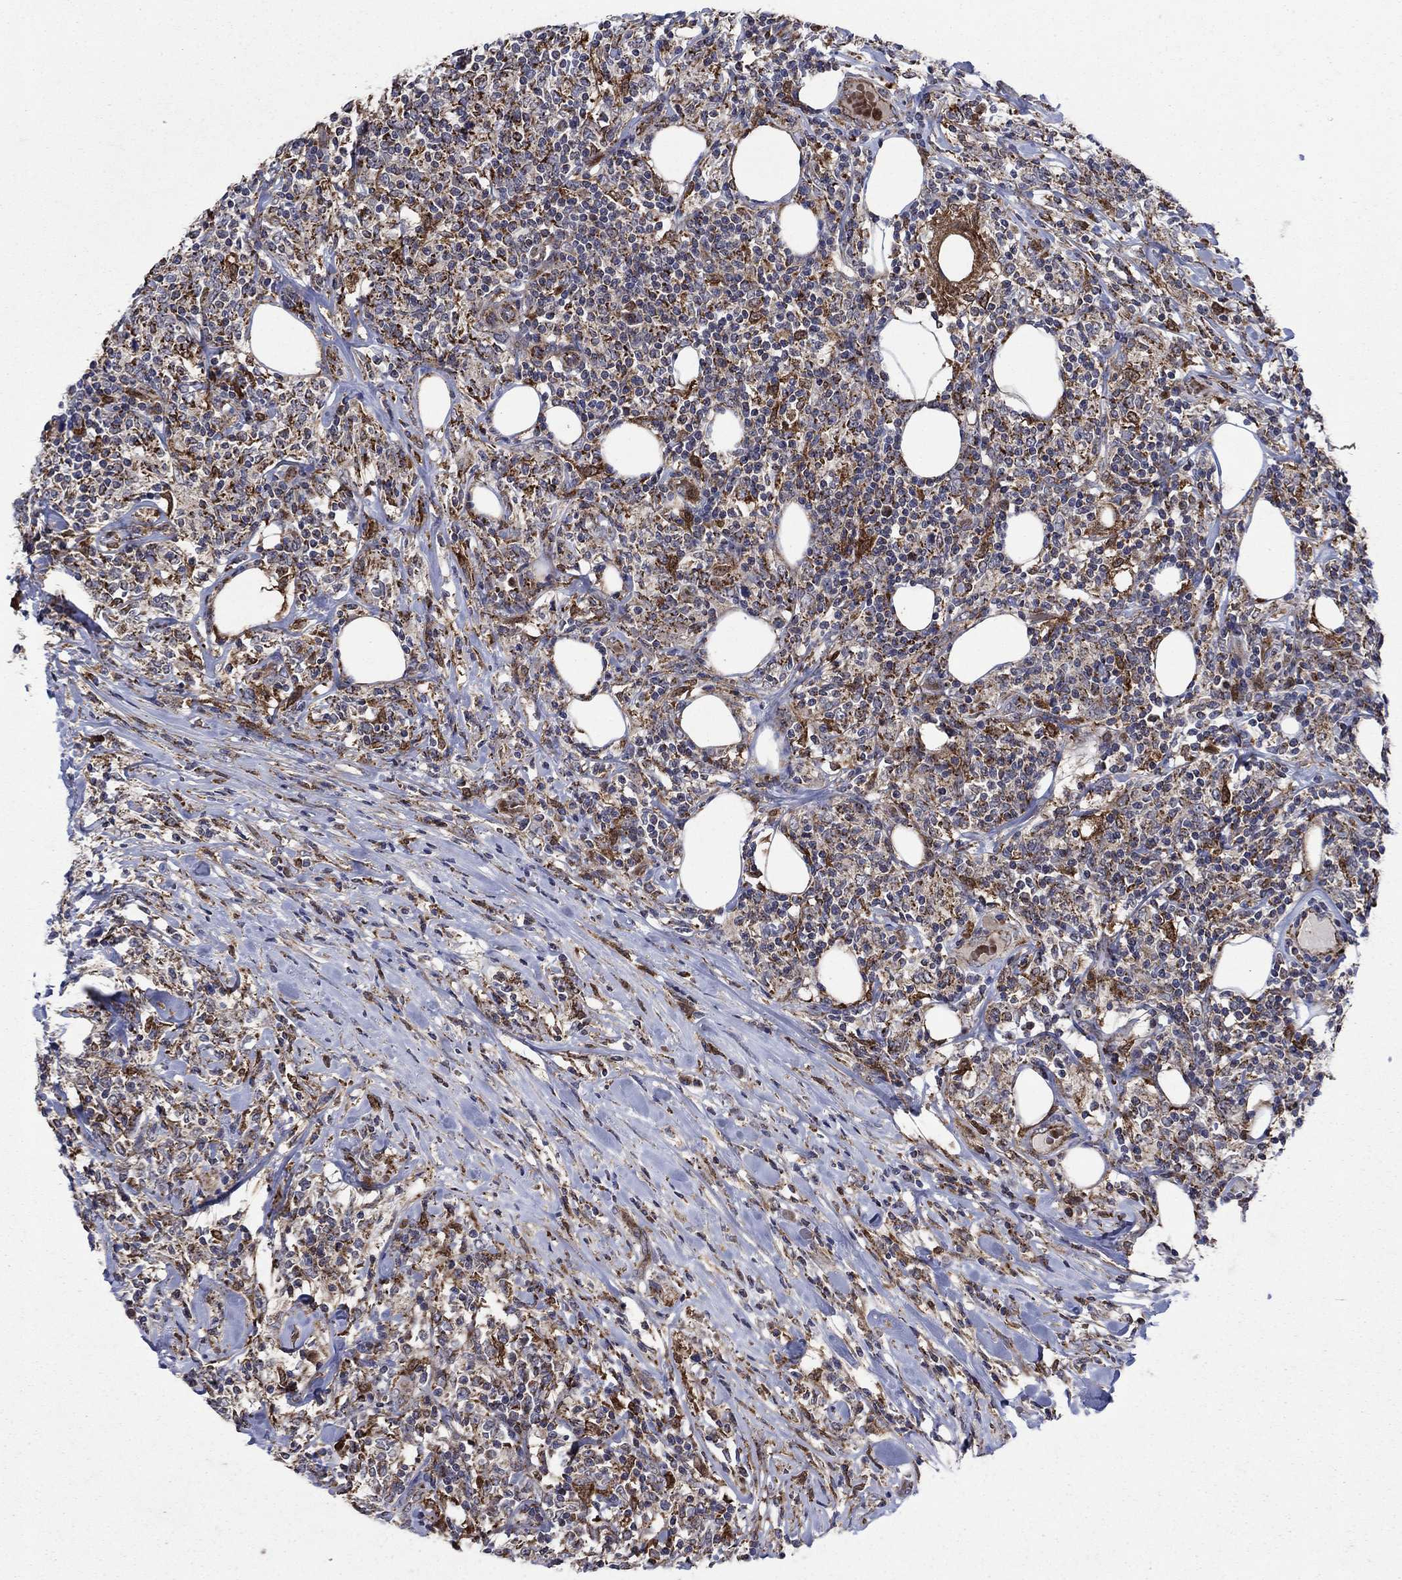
{"staining": {"intensity": "strong", "quantity": "<25%", "location": "cytoplasmic/membranous"}, "tissue": "lymphoma", "cell_type": "Tumor cells", "image_type": "cancer", "snomed": [{"axis": "morphology", "description": "Malignant lymphoma, non-Hodgkin's type, High grade"}, {"axis": "topography", "description": "Lymph node"}], "caption": "Malignant lymphoma, non-Hodgkin's type (high-grade) tissue displays strong cytoplasmic/membranous positivity in about <25% of tumor cells", "gene": "RNF19B", "patient": {"sex": "female", "age": 84}}